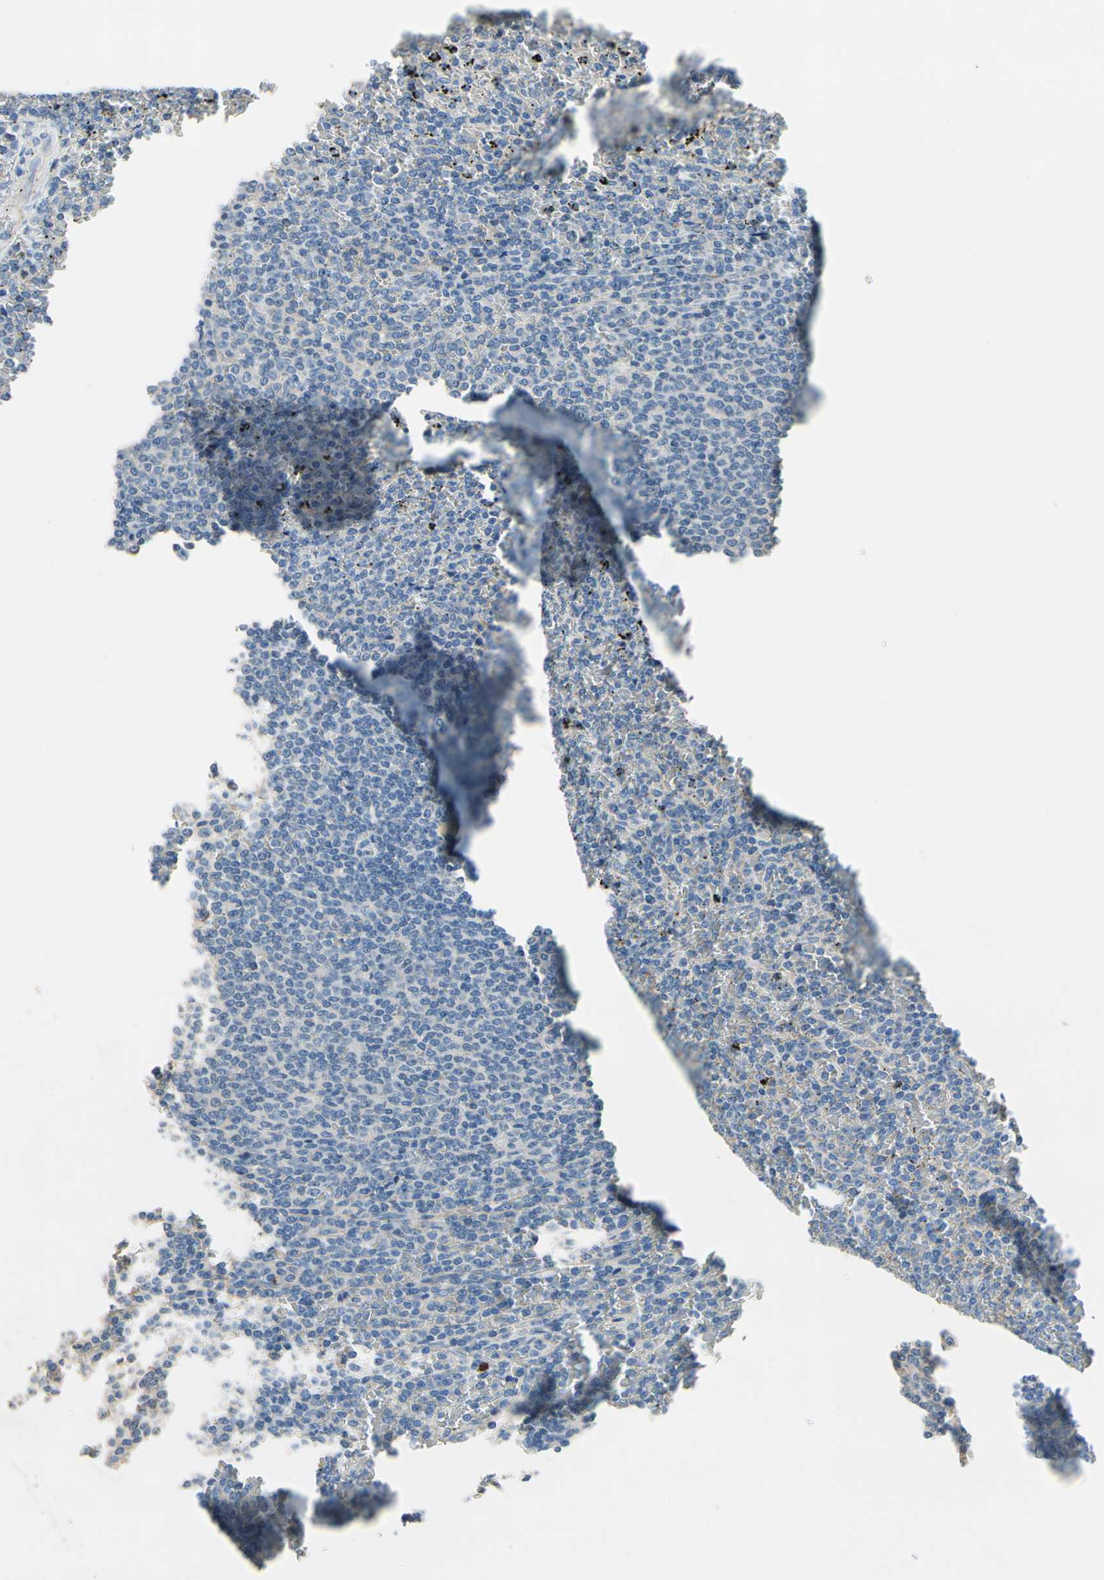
{"staining": {"intensity": "negative", "quantity": "none", "location": "none"}, "tissue": "lymphoma", "cell_type": "Tumor cells", "image_type": "cancer", "snomed": [{"axis": "morphology", "description": "Malignant lymphoma, non-Hodgkin's type, Low grade"}, {"axis": "topography", "description": "Spleen"}], "caption": "The immunohistochemistry histopathology image has no significant positivity in tumor cells of malignant lymphoma, non-Hodgkin's type (low-grade) tissue.", "gene": "CPA3", "patient": {"sex": "female", "age": 77}}